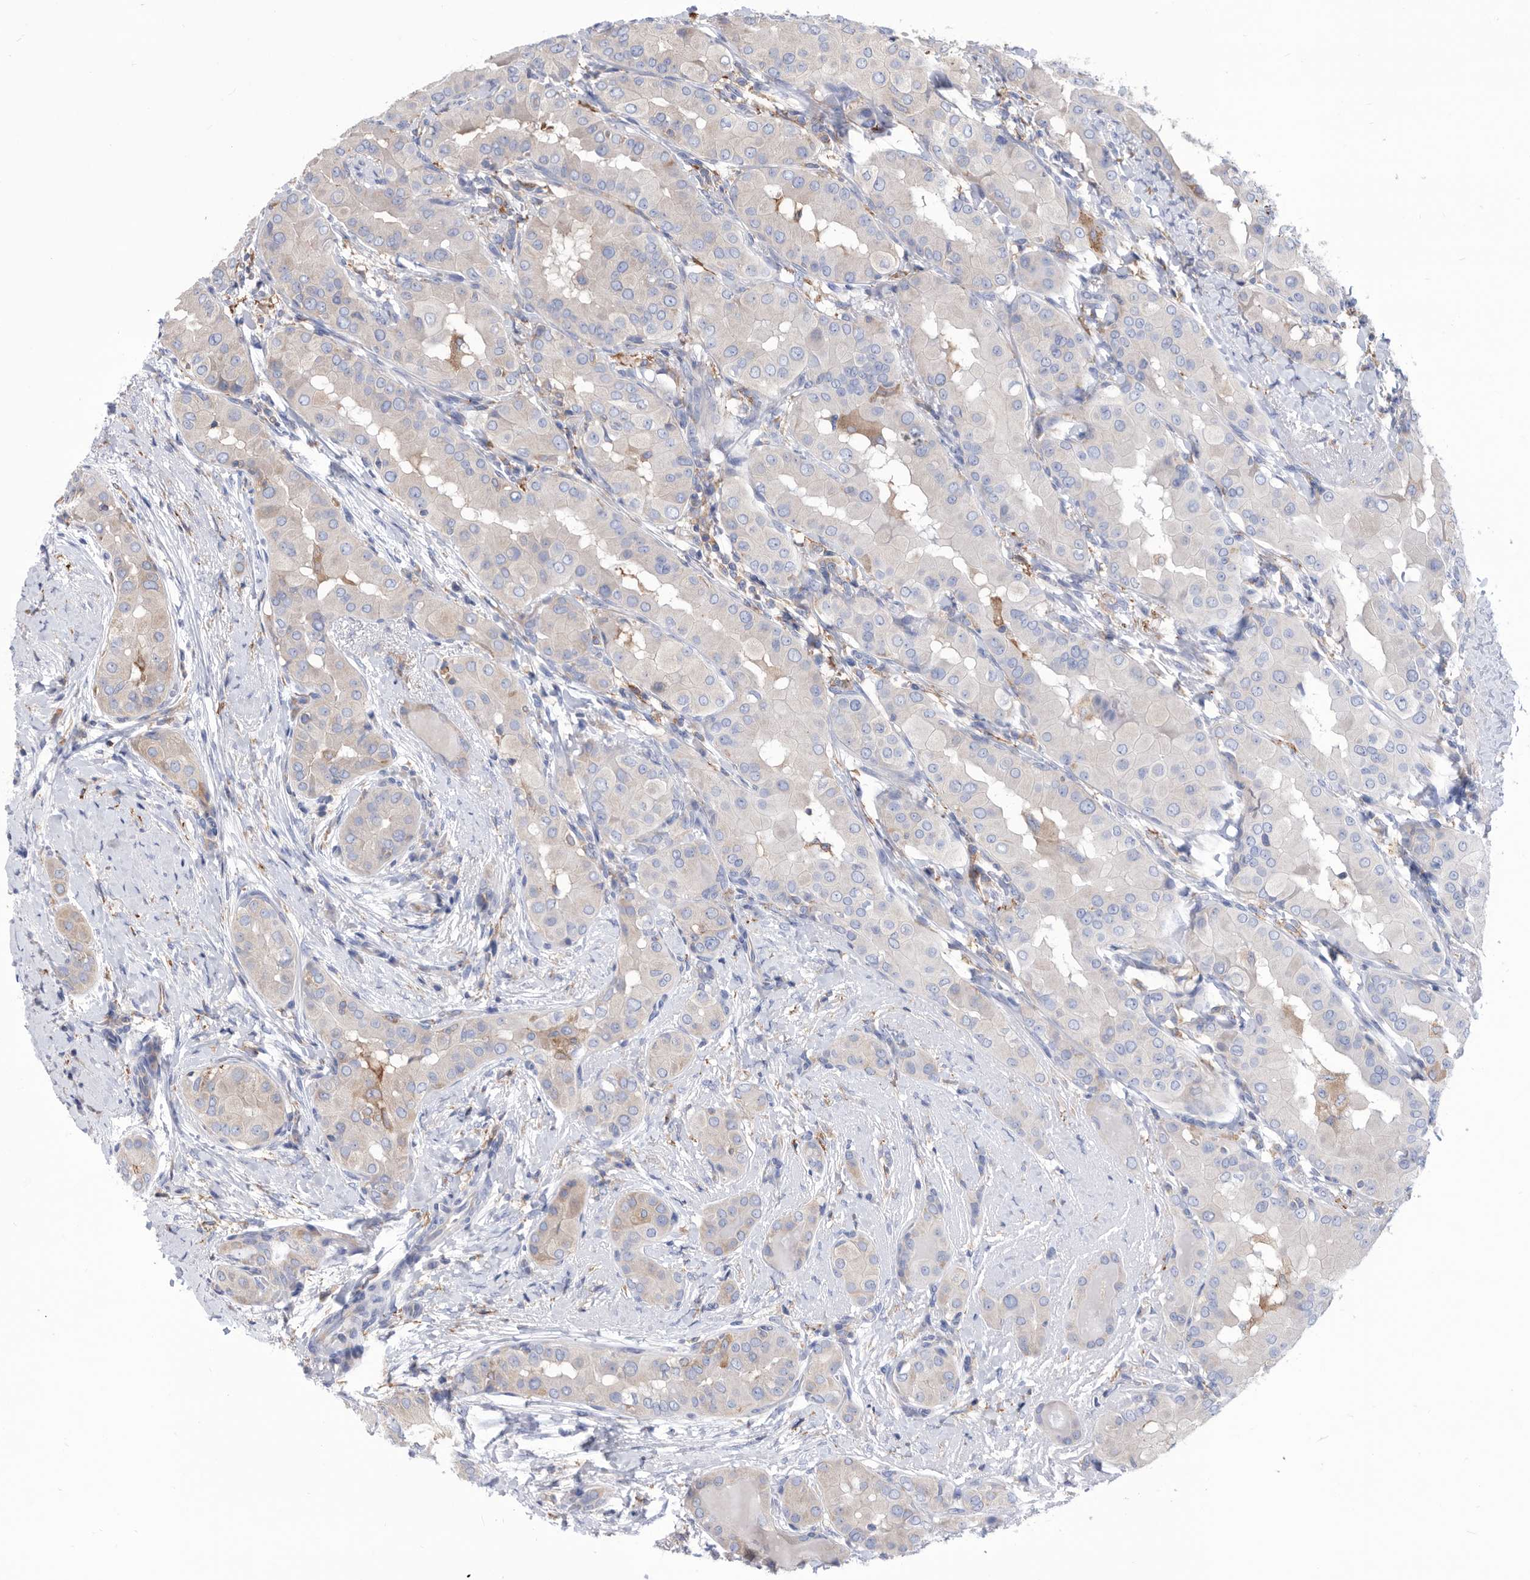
{"staining": {"intensity": "weak", "quantity": "<25%", "location": "cytoplasmic/membranous"}, "tissue": "thyroid cancer", "cell_type": "Tumor cells", "image_type": "cancer", "snomed": [{"axis": "morphology", "description": "Papillary adenocarcinoma, NOS"}, {"axis": "topography", "description": "Thyroid gland"}], "caption": "IHC image of neoplastic tissue: human thyroid papillary adenocarcinoma stained with DAB (3,3'-diaminobenzidine) exhibits no significant protein staining in tumor cells. (Stains: DAB immunohistochemistry (IHC) with hematoxylin counter stain, Microscopy: brightfield microscopy at high magnification).", "gene": "SMG7", "patient": {"sex": "male", "age": 33}}